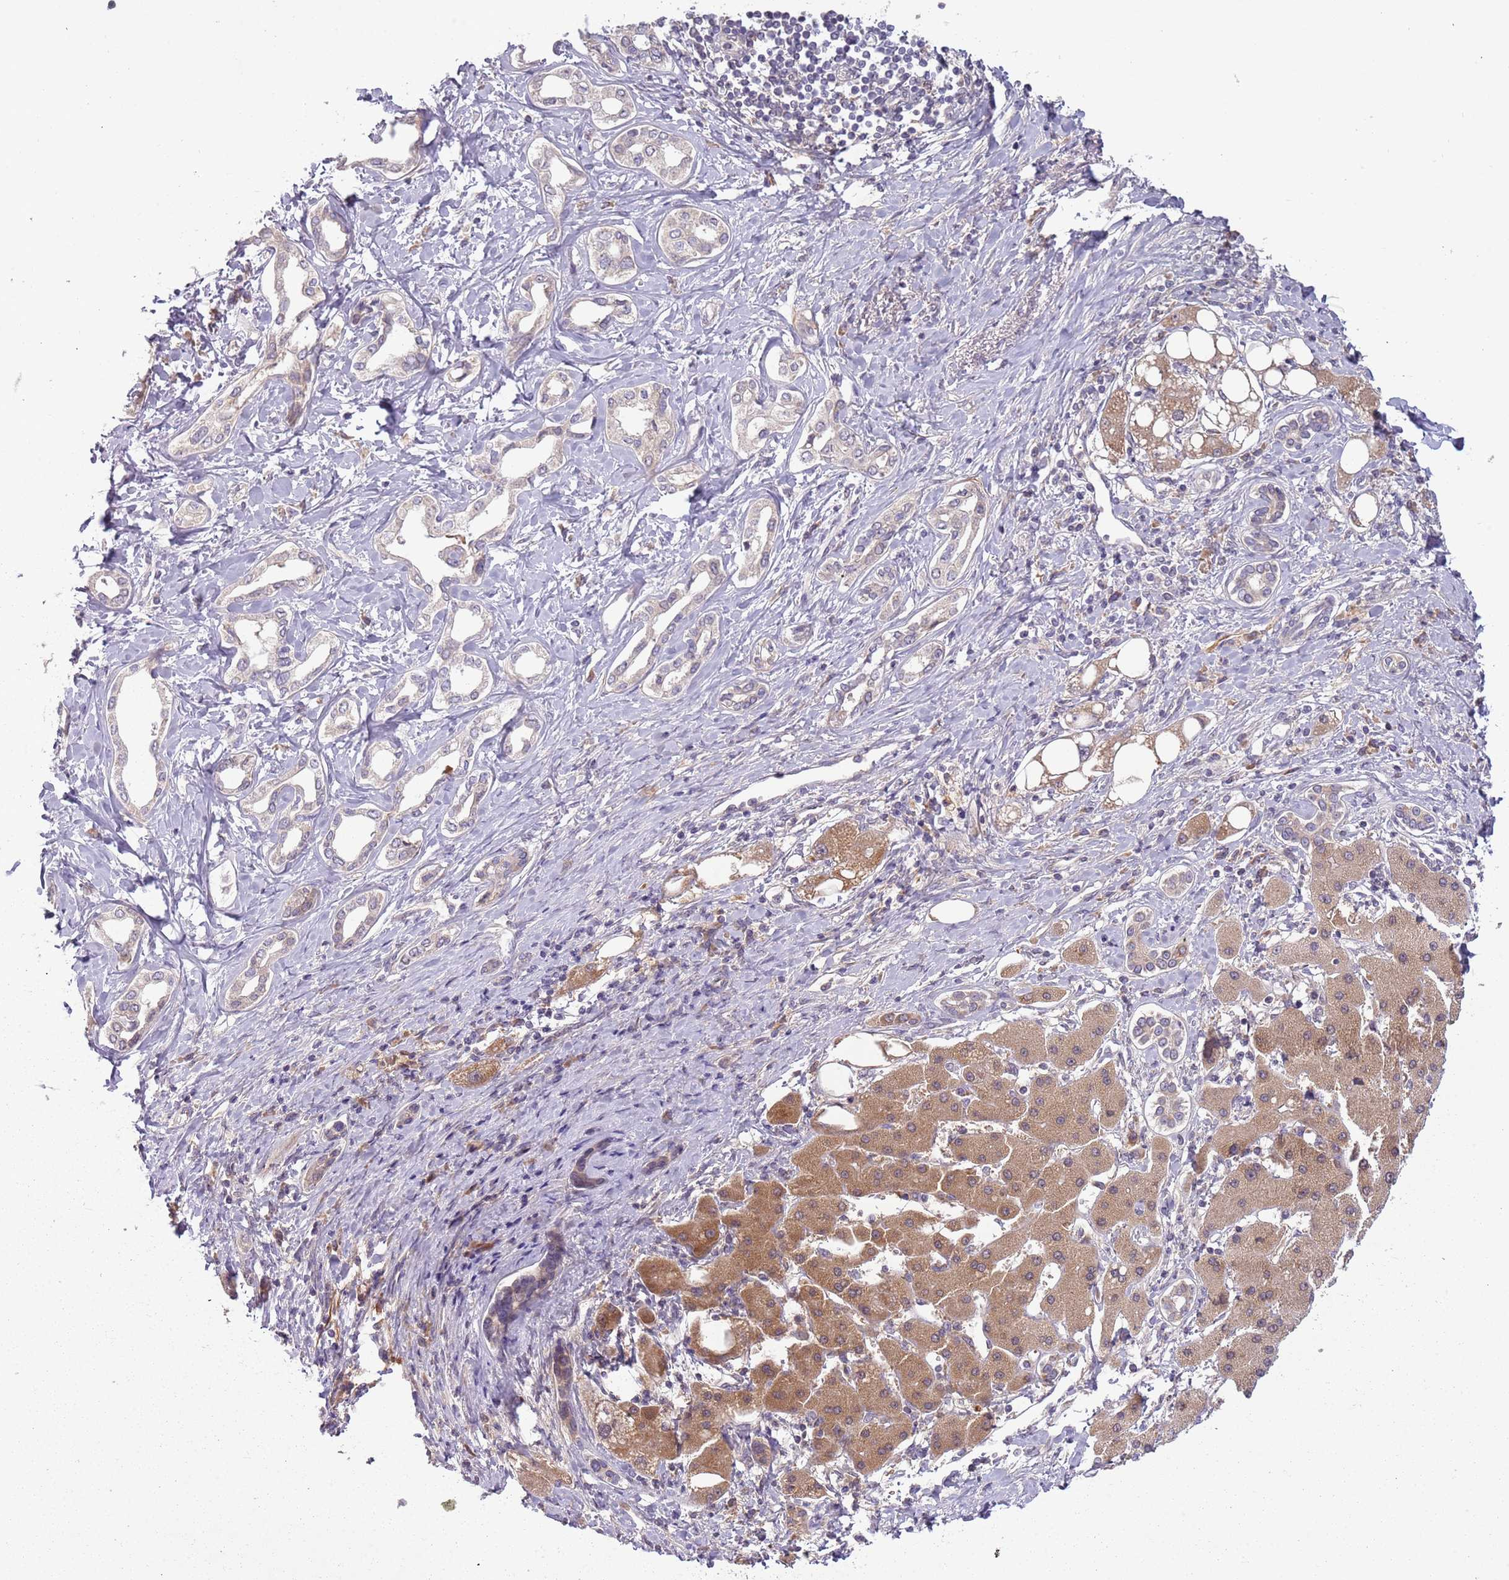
{"staining": {"intensity": "negative", "quantity": "none", "location": "none"}, "tissue": "liver cancer", "cell_type": "Tumor cells", "image_type": "cancer", "snomed": [{"axis": "morphology", "description": "Cholangiocarcinoma"}, {"axis": "topography", "description": "Liver"}], "caption": "Image shows no protein staining in tumor cells of cholangiocarcinoma (liver) tissue.", "gene": "FECH", "patient": {"sex": "female", "age": 77}}